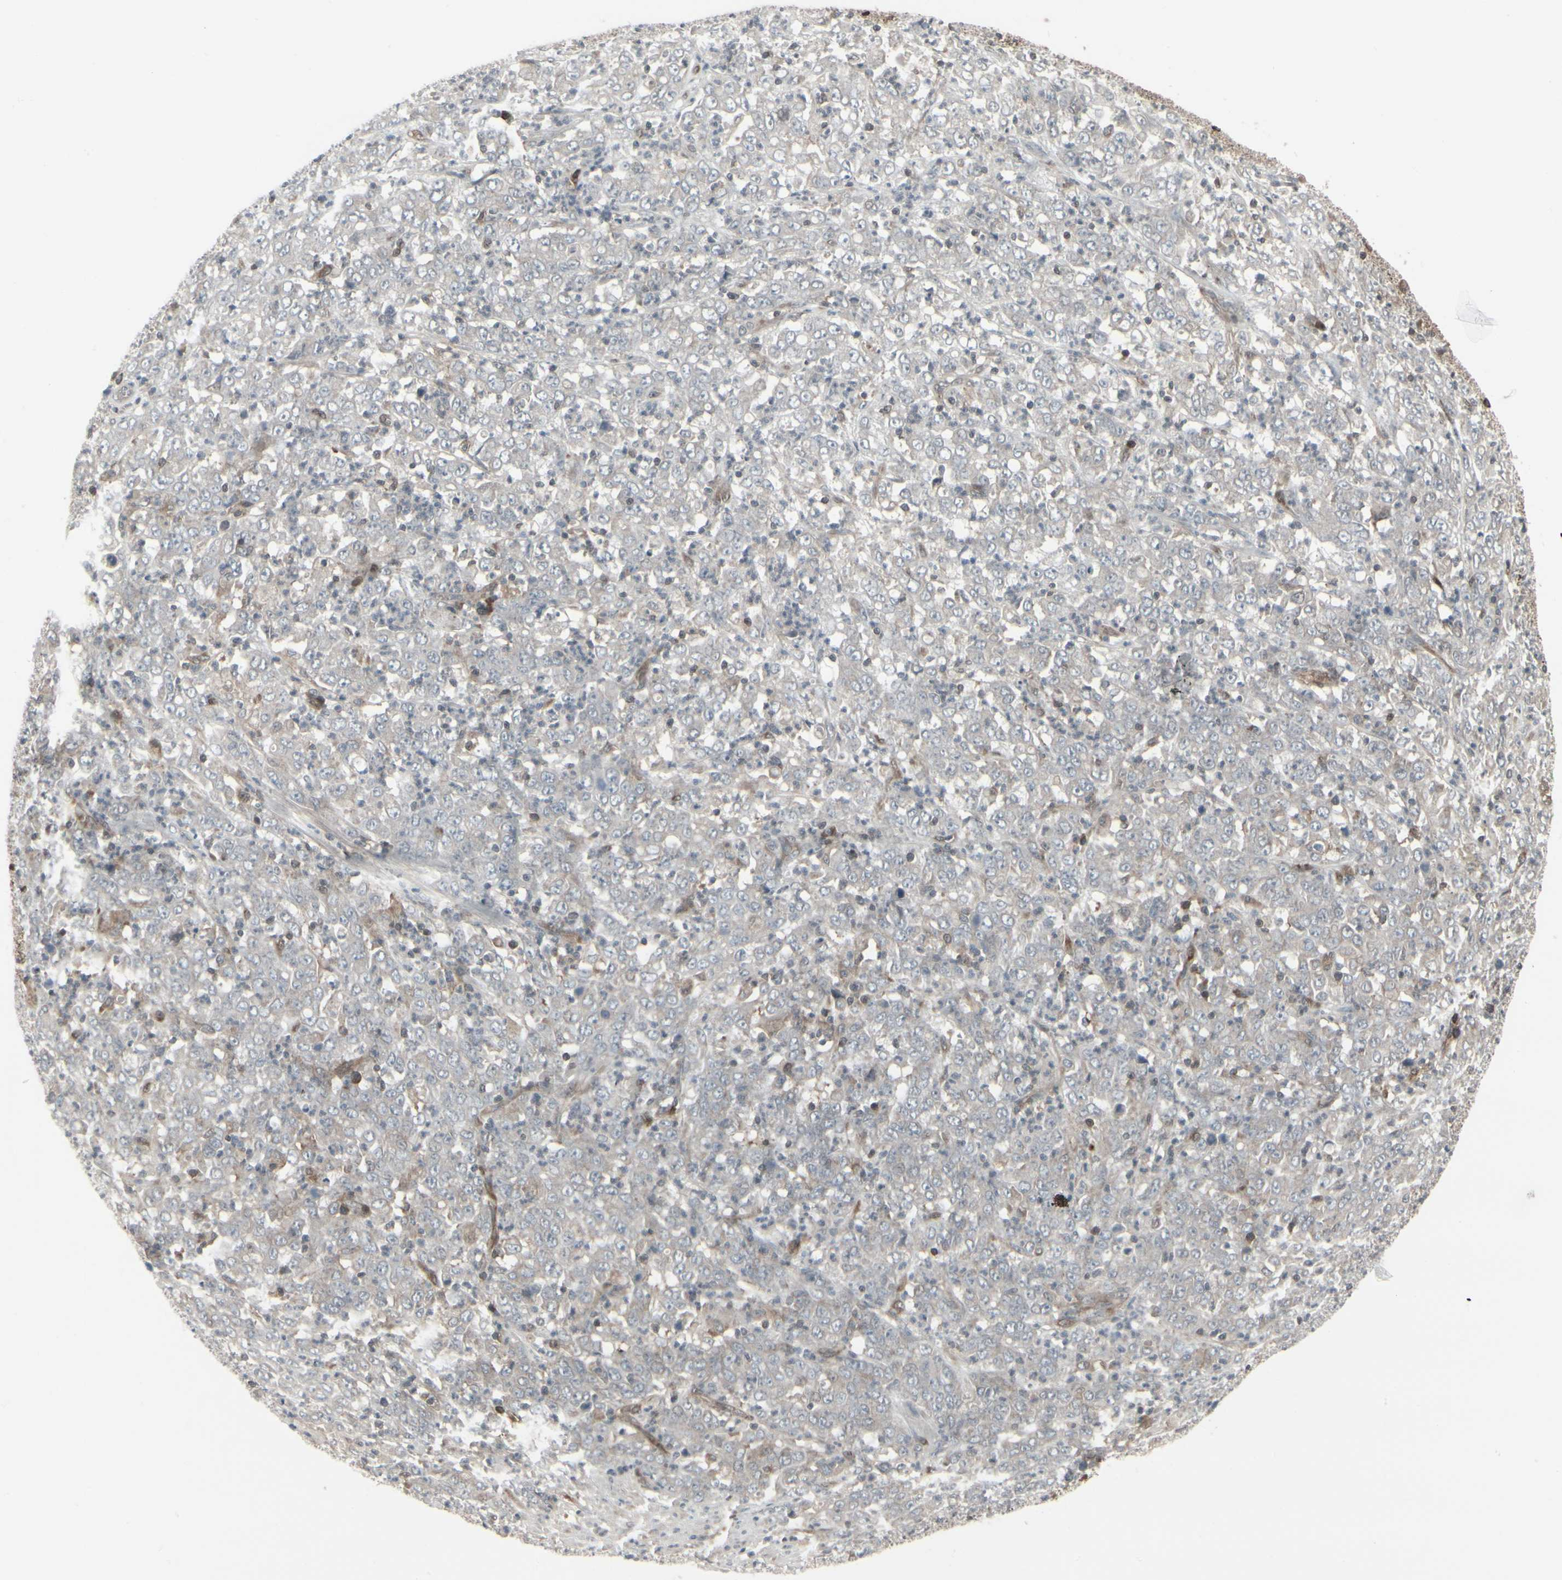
{"staining": {"intensity": "weak", "quantity": ">75%", "location": "cytoplasmic/membranous"}, "tissue": "stomach cancer", "cell_type": "Tumor cells", "image_type": "cancer", "snomed": [{"axis": "morphology", "description": "Adenocarcinoma, NOS"}, {"axis": "topography", "description": "Stomach, lower"}], "caption": "An IHC histopathology image of neoplastic tissue is shown. Protein staining in brown highlights weak cytoplasmic/membranous positivity in stomach cancer (adenocarcinoma) within tumor cells.", "gene": "IGFBP6", "patient": {"sex": "female", "age": 71}}